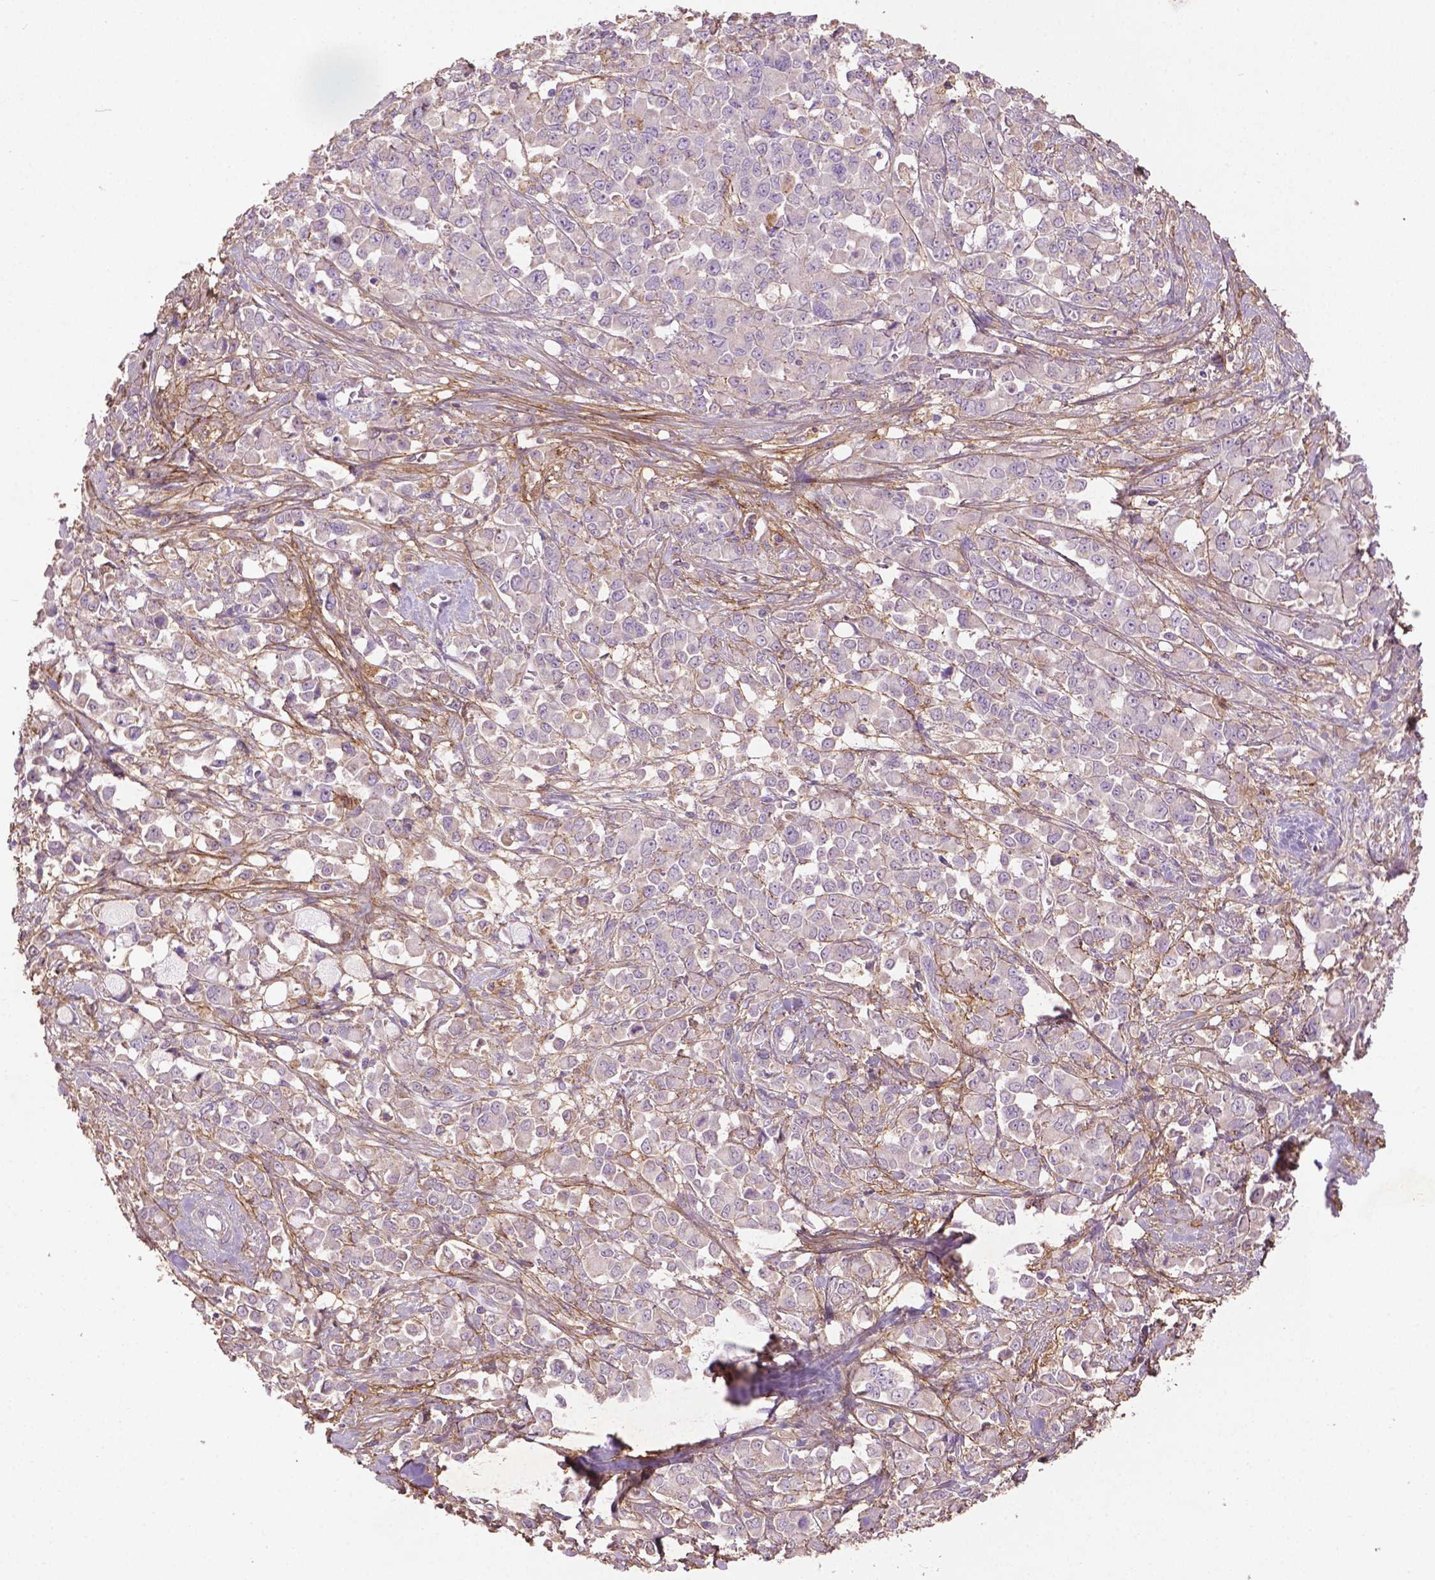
{"staining": {"intensity": "negative", "quantity": "none", "location": "none"}, "tissue": "stomach cancer", "cell_type": "Tumor cells", "image_type": "cancer", "snomed": [{"axis": "morphology", "description": "Adenocarcinoma, NOS"}, {"axis": "topography", "description": "Stomach"}], "caption": "High power microscopy micrograph of an immunohistochemistry photomicrograph of stomach cancer (adenocarcinoma), revealing no significant positivity in tumor cells.", "gene": "LRRC3C", "patient": {"sex": "female", "age": 76}}